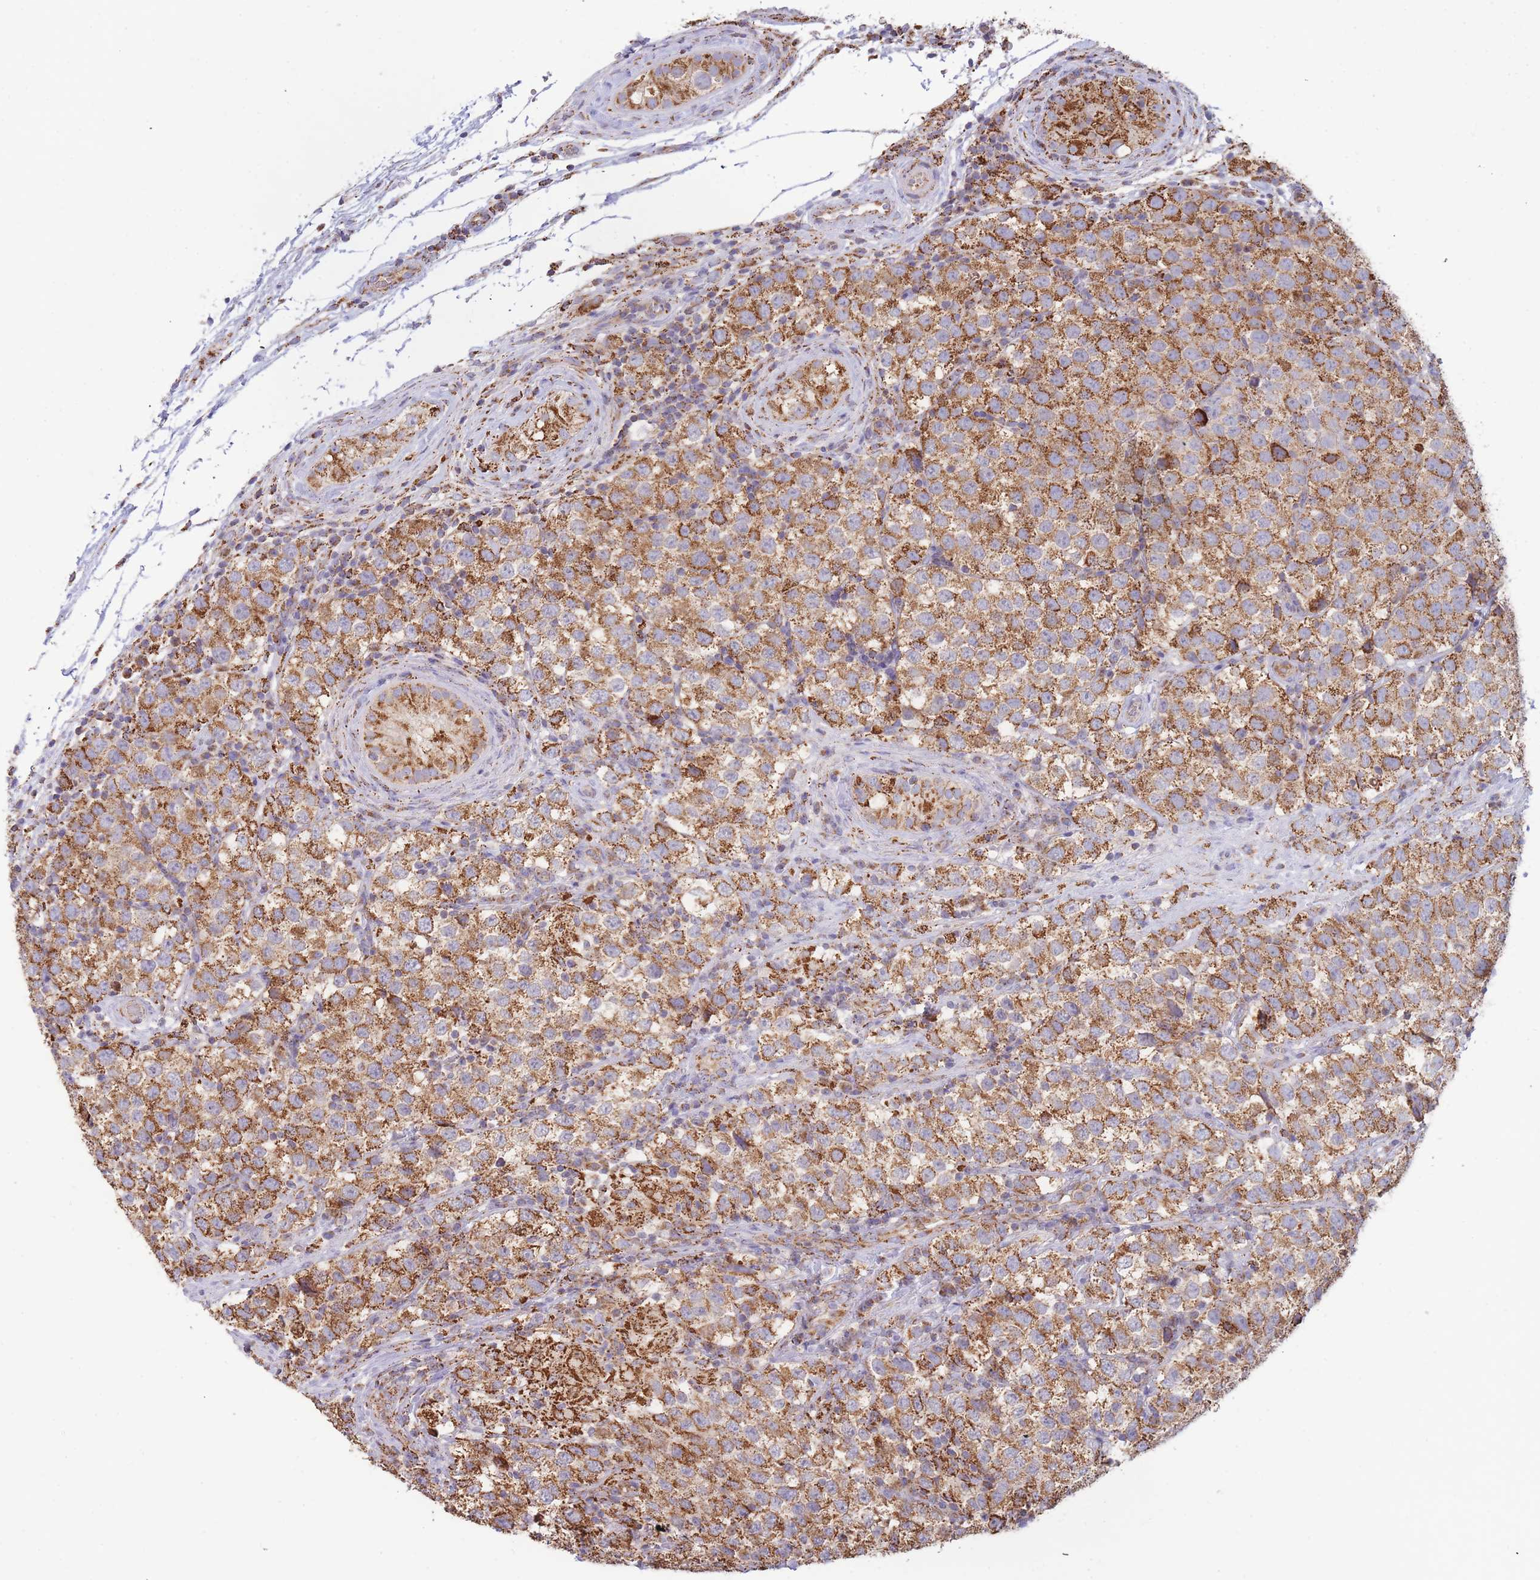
{"staining": {"intensity": "strong", "quantity": ">75%", "location": "cytoplasmic/membranous"}, "tissue": "testis cancer", "cell_type": "Tumor cells", "image_type": "cancer", "snomed": [{"axis": "morphology", "description": "Seminoma, NOS"}, {"axis": "topography", "description": "Testis"}], "caption": "Protein staining demonstrates strong cytoplasmic/membranous staining in approximately >75% of tumor cells in testis seminoma.", "gene": "MRPL17", "patient": {"sex": "male", "age": 34}}